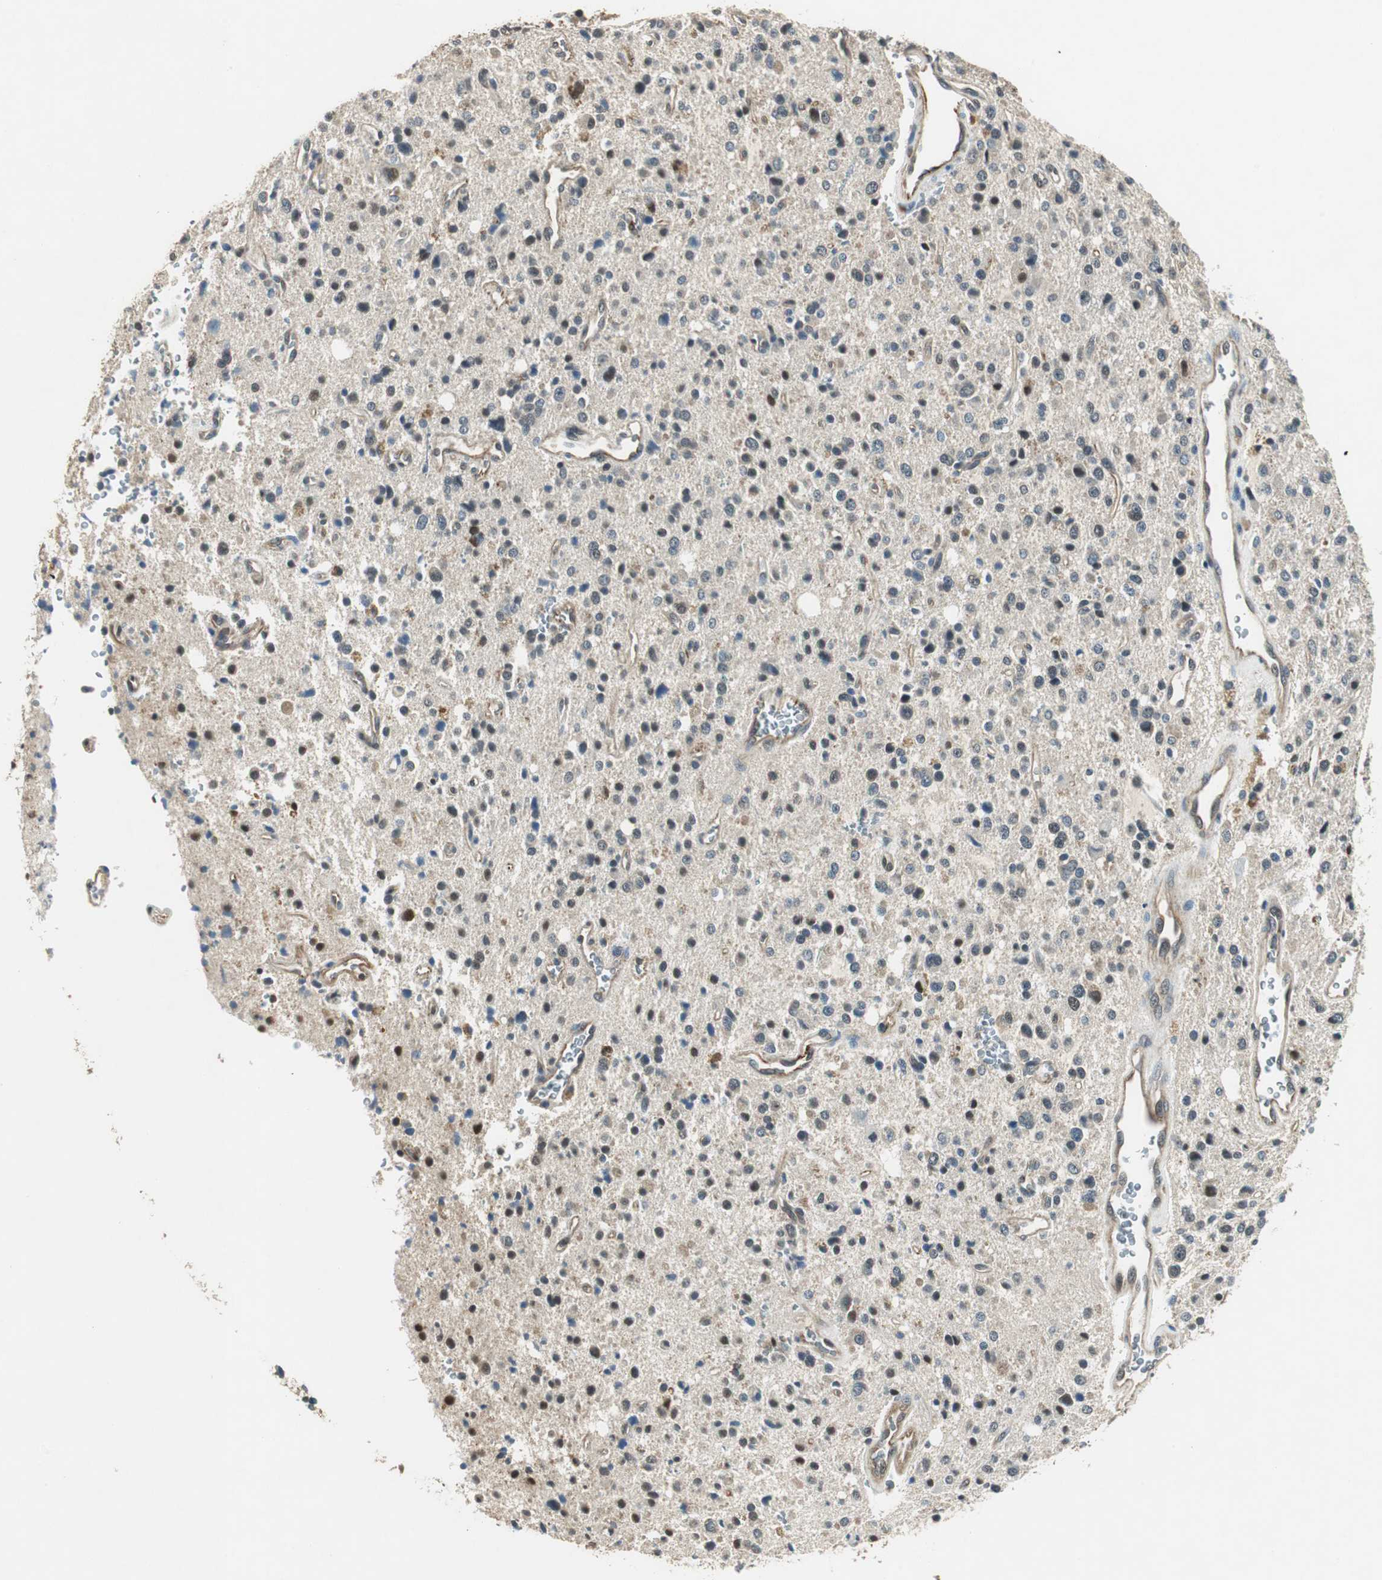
{"staining": {"intensity": "weak", "quantity": "25%-75%", "location": "cytoplasmic/membranous,nuclear"}, "tissue": "glioma", "cell_type": "Tumor cells", "image_type": "cancer", "snomed": [{"axis": "morphology", "description": "Glioma, malignant, High grade"}, {"axis": "topography", "description": "Brain"}], "caption": "Immunohistochemistry of glioma displays low levels of weak cytoplasmic/membranous and nuclear positivity in about 25%-75% of tumor cells.", "gene": "PSMB4", "patient": {"sex": "male", "age": 47}}